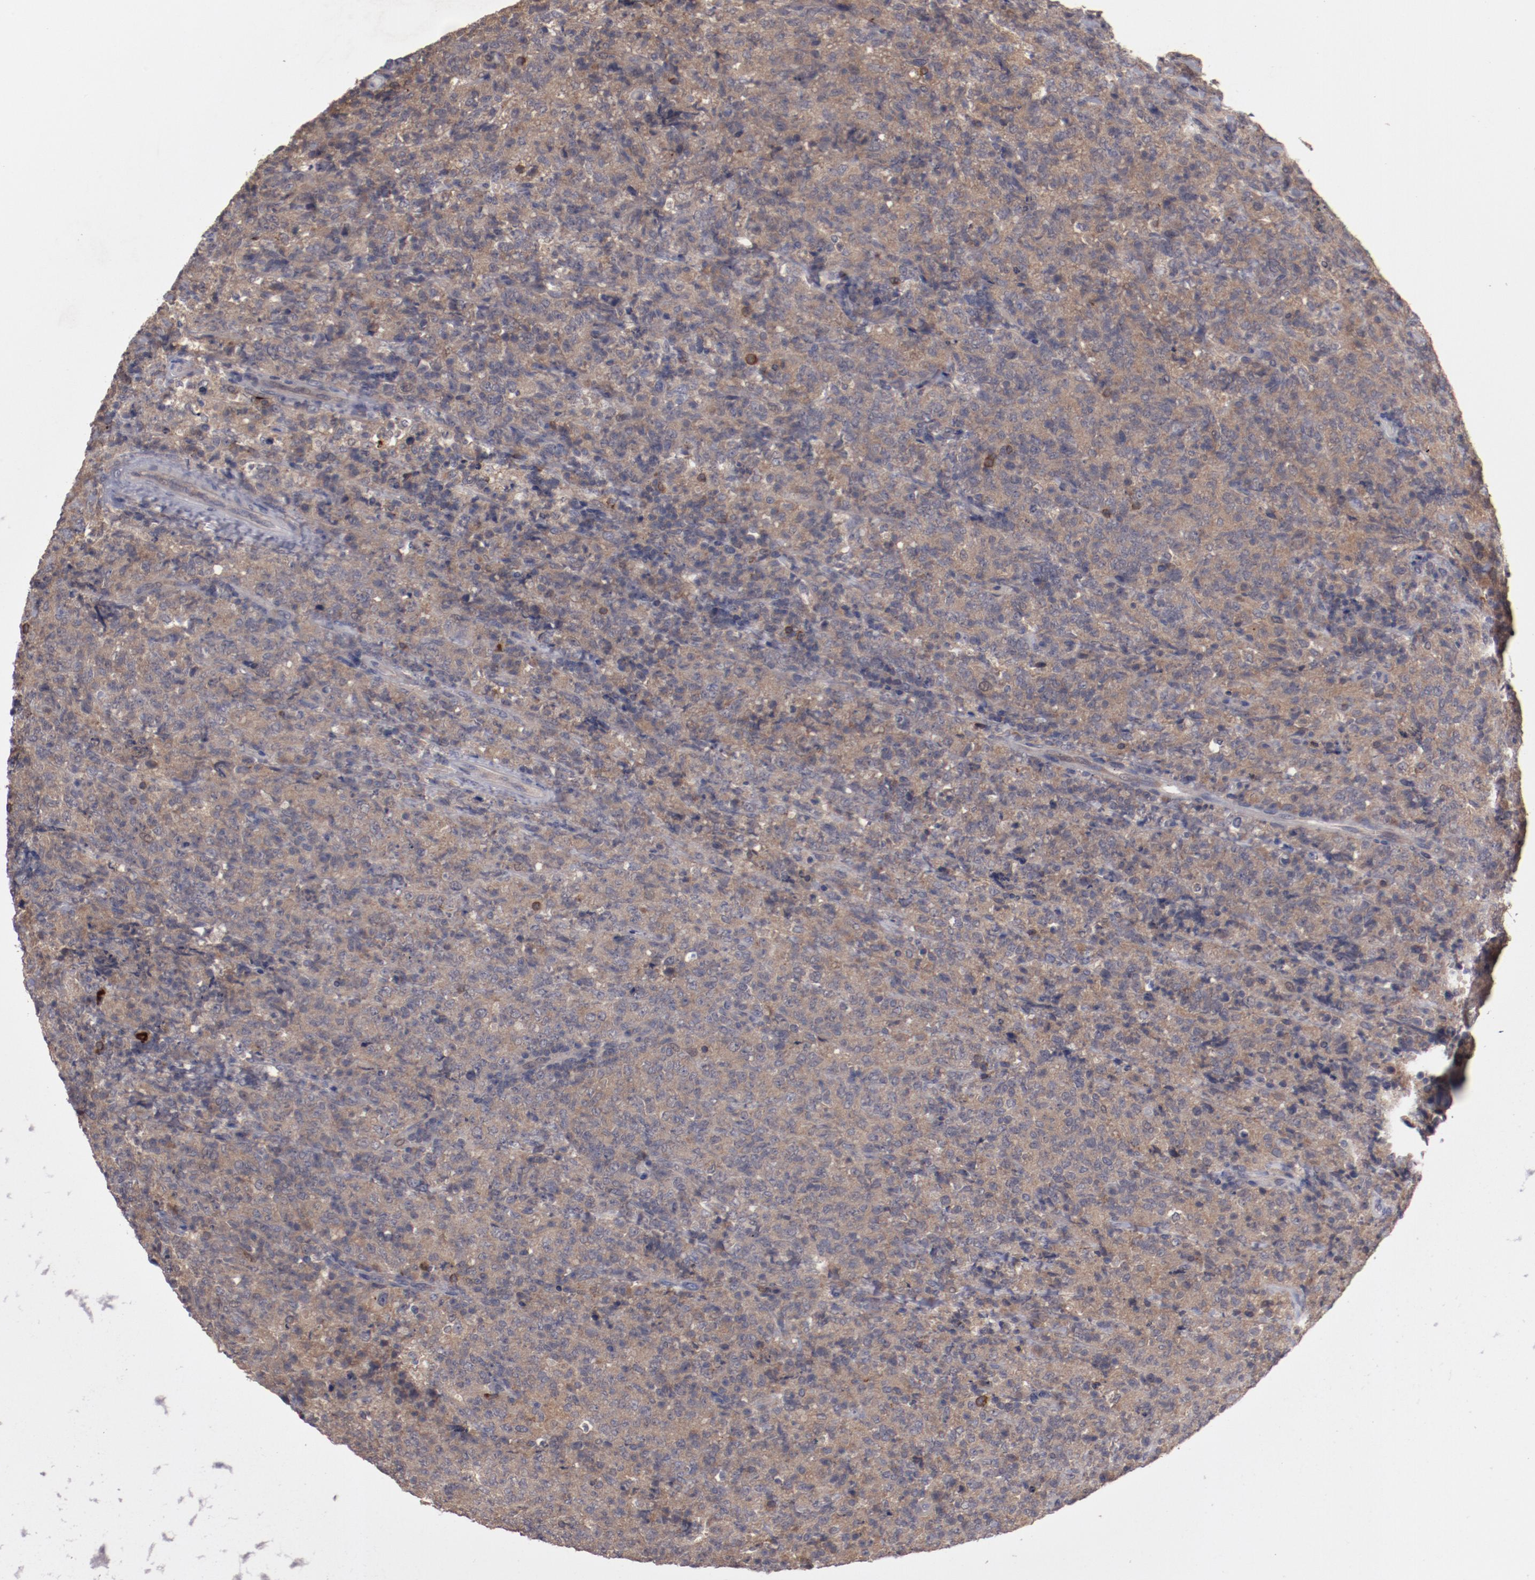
{"staining": {"intensity": "moderate", "quantity": ">75%", "location": "cytoplasmic/membranous"}, "tissue": "lymphoma", "cell_type": "Tumor cells", "image_type": "cancer", "snomed": [{"axis": "morphology", "description": "Malignant lymphoma, non-Hodgkin's type, High grade"}, {"axis": "topography", "description": "Tonsil"}], "caption": "Immunohistochemical staining of human lymphoma exhibits medium levels of moderate cytoplasmic/membranous staining in approximately >75% of tumor cells.", "gene": "LRRC75B", "patient": {"sex": "female", "age": 36}}